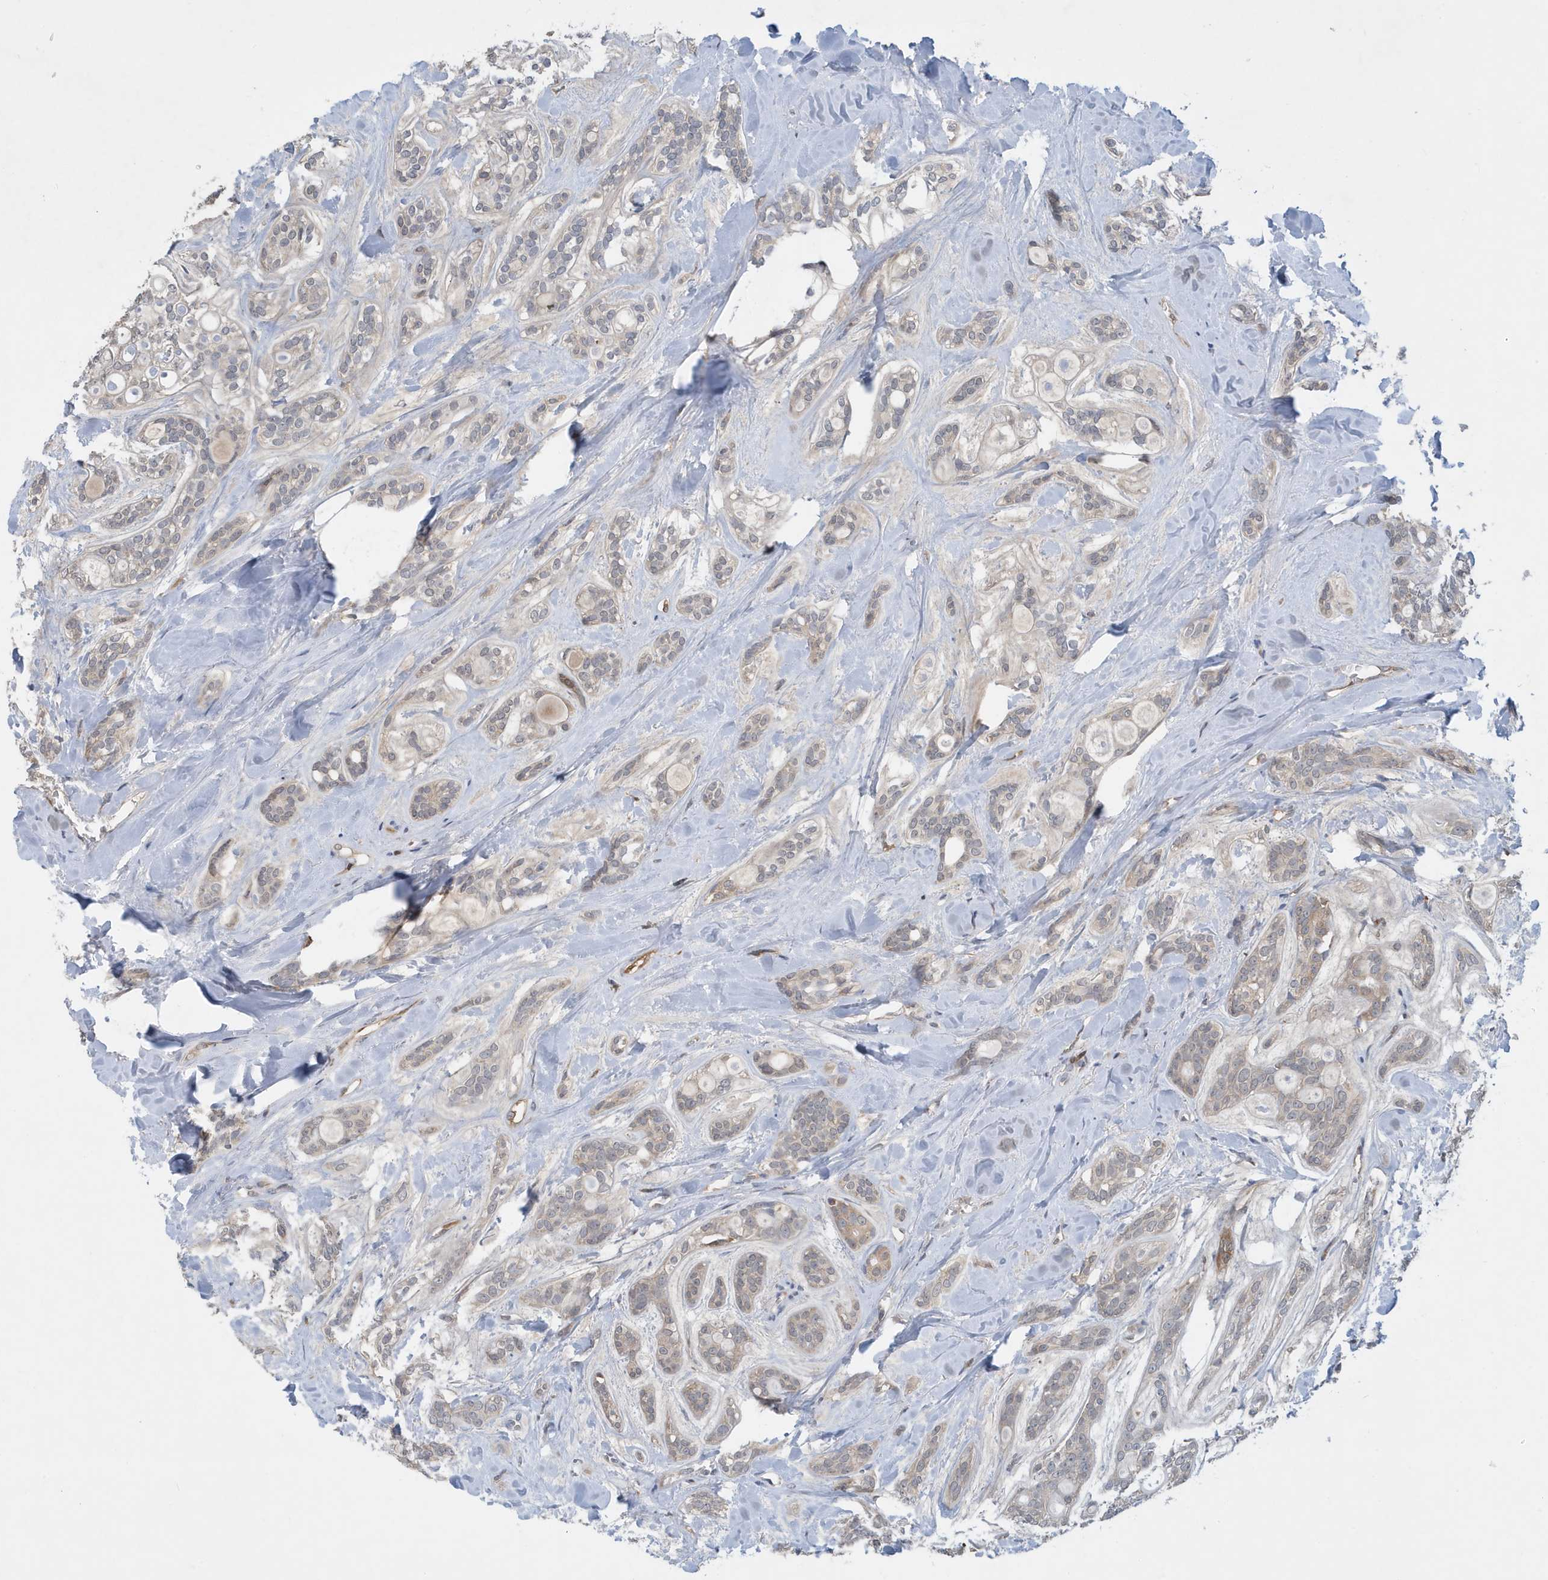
{"staining": {"intensity": "negative", "quantity": "none", "location": "none"}, "tissue": "head and neck cancer", "cell_type": "Tumor cells", "image_type": "cancer", "snomed": [{"axis": "morphology", "description": "Adenocarcinoma, NOS"}, {"axis": "topography", "description": "Head-Neck"}], "caption": "There is no significant expression in tumor cells of head and neck adenocarcinoma. (Brightfield microscopy of DAB (3,3'-diaminobenzidine) immunohistochemistry at high magnification).", "gene": "NSUN3", "patient": {"sex": "male", "age": 66}}